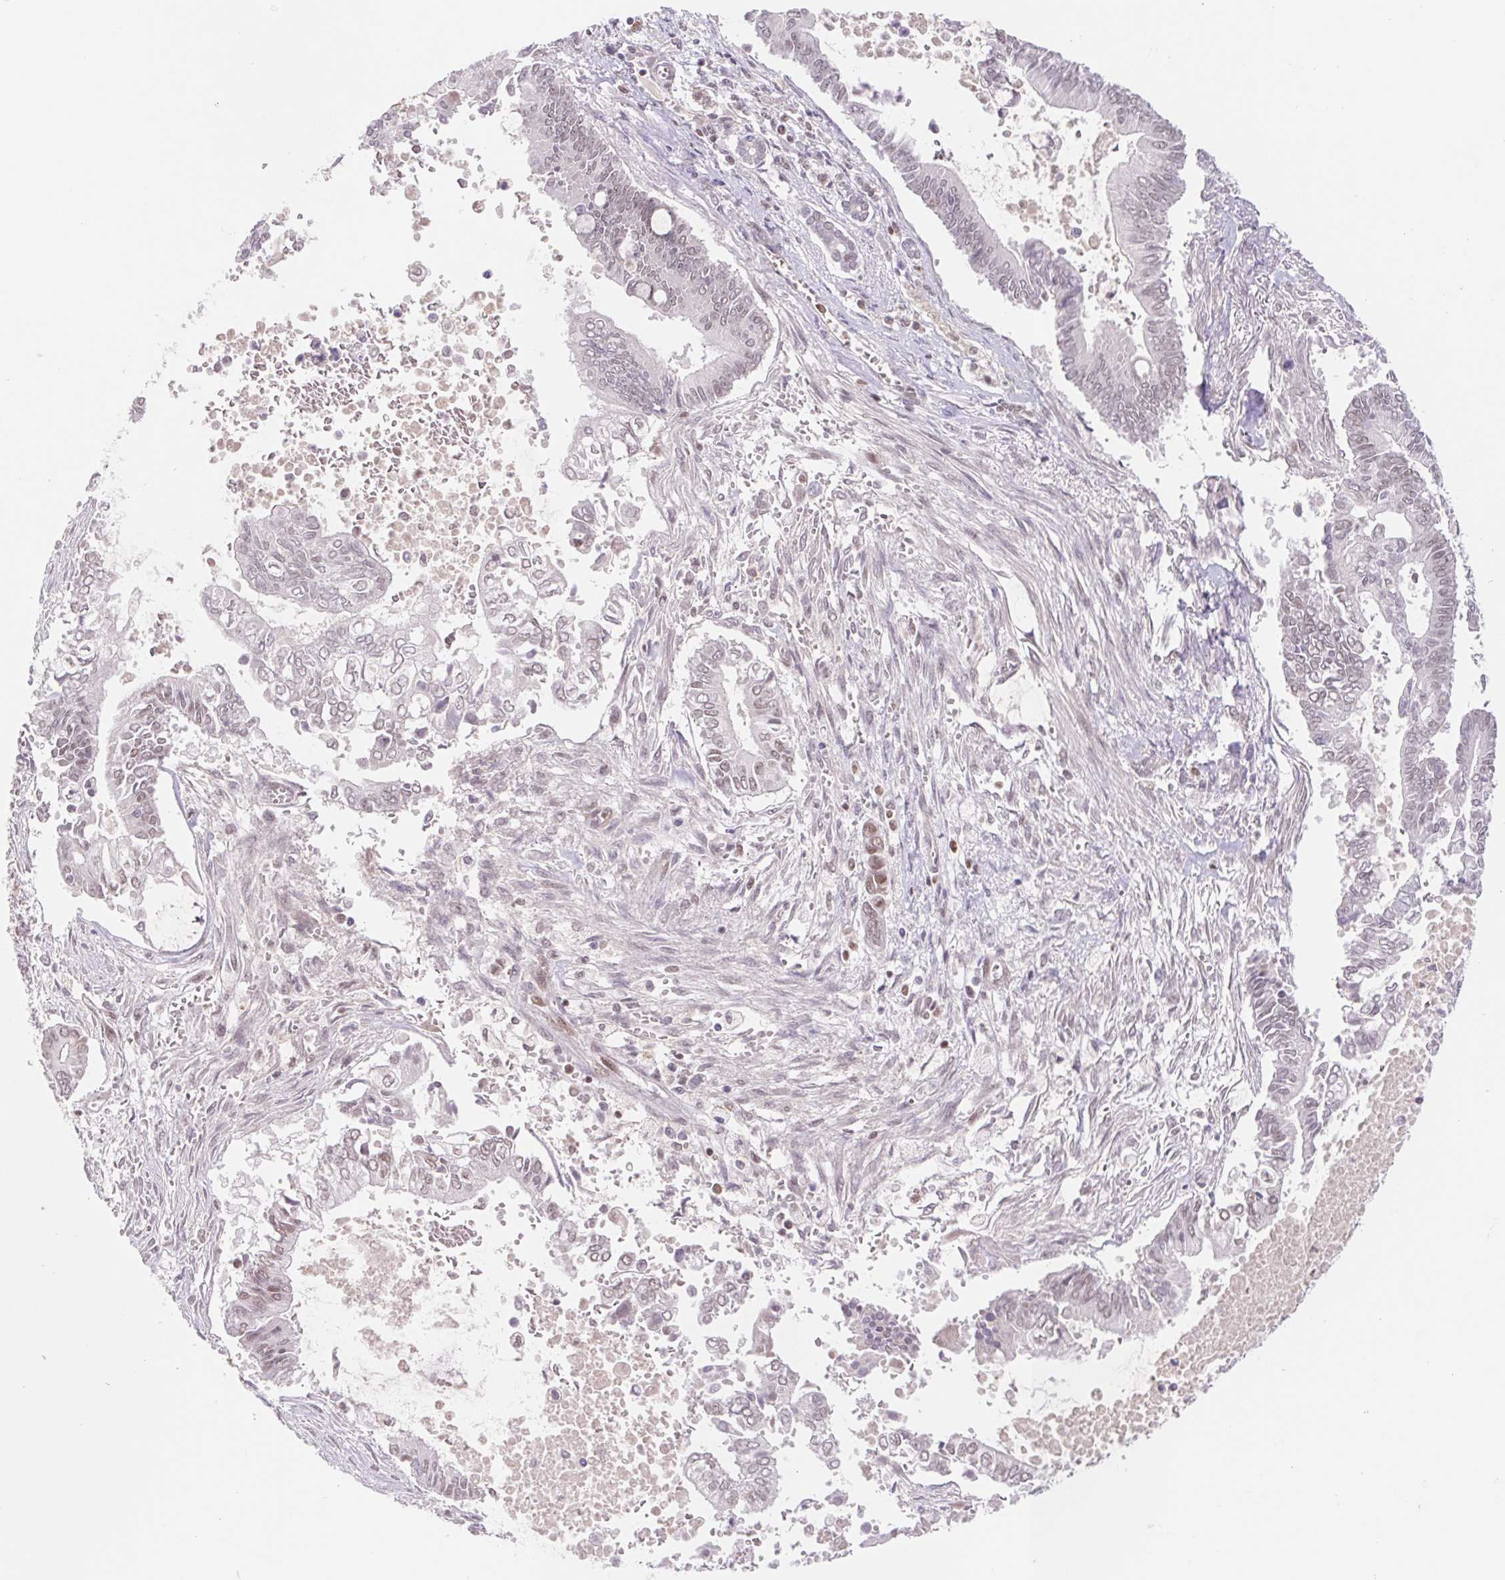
{"staining": {"intensity": "weak", "quantity": "25%-75%", "location": "nuclear"}, "tissue": "pancreatic cancer", "cell_type": "Tumor cells", "image_type": "cancer", "snomed": [{"axis": "morphology", "description": "Adenocarcinoma, NOS"}, {"axis": "topography", "description": "Pancreas"}], "caption": "The immunohistochemical stain labels weak nuclear positivity in tumor cells of pancreatic cancer tissue. The staining was performed using DAB (3,3'-diaminobenzidine) to visualize the protein expression in brown, while the nuclei were stained in blue with hematoxylin (Magnification: 20x).", "gene": "TRERF1", "patient": {"sex": "male", "age": 68}}